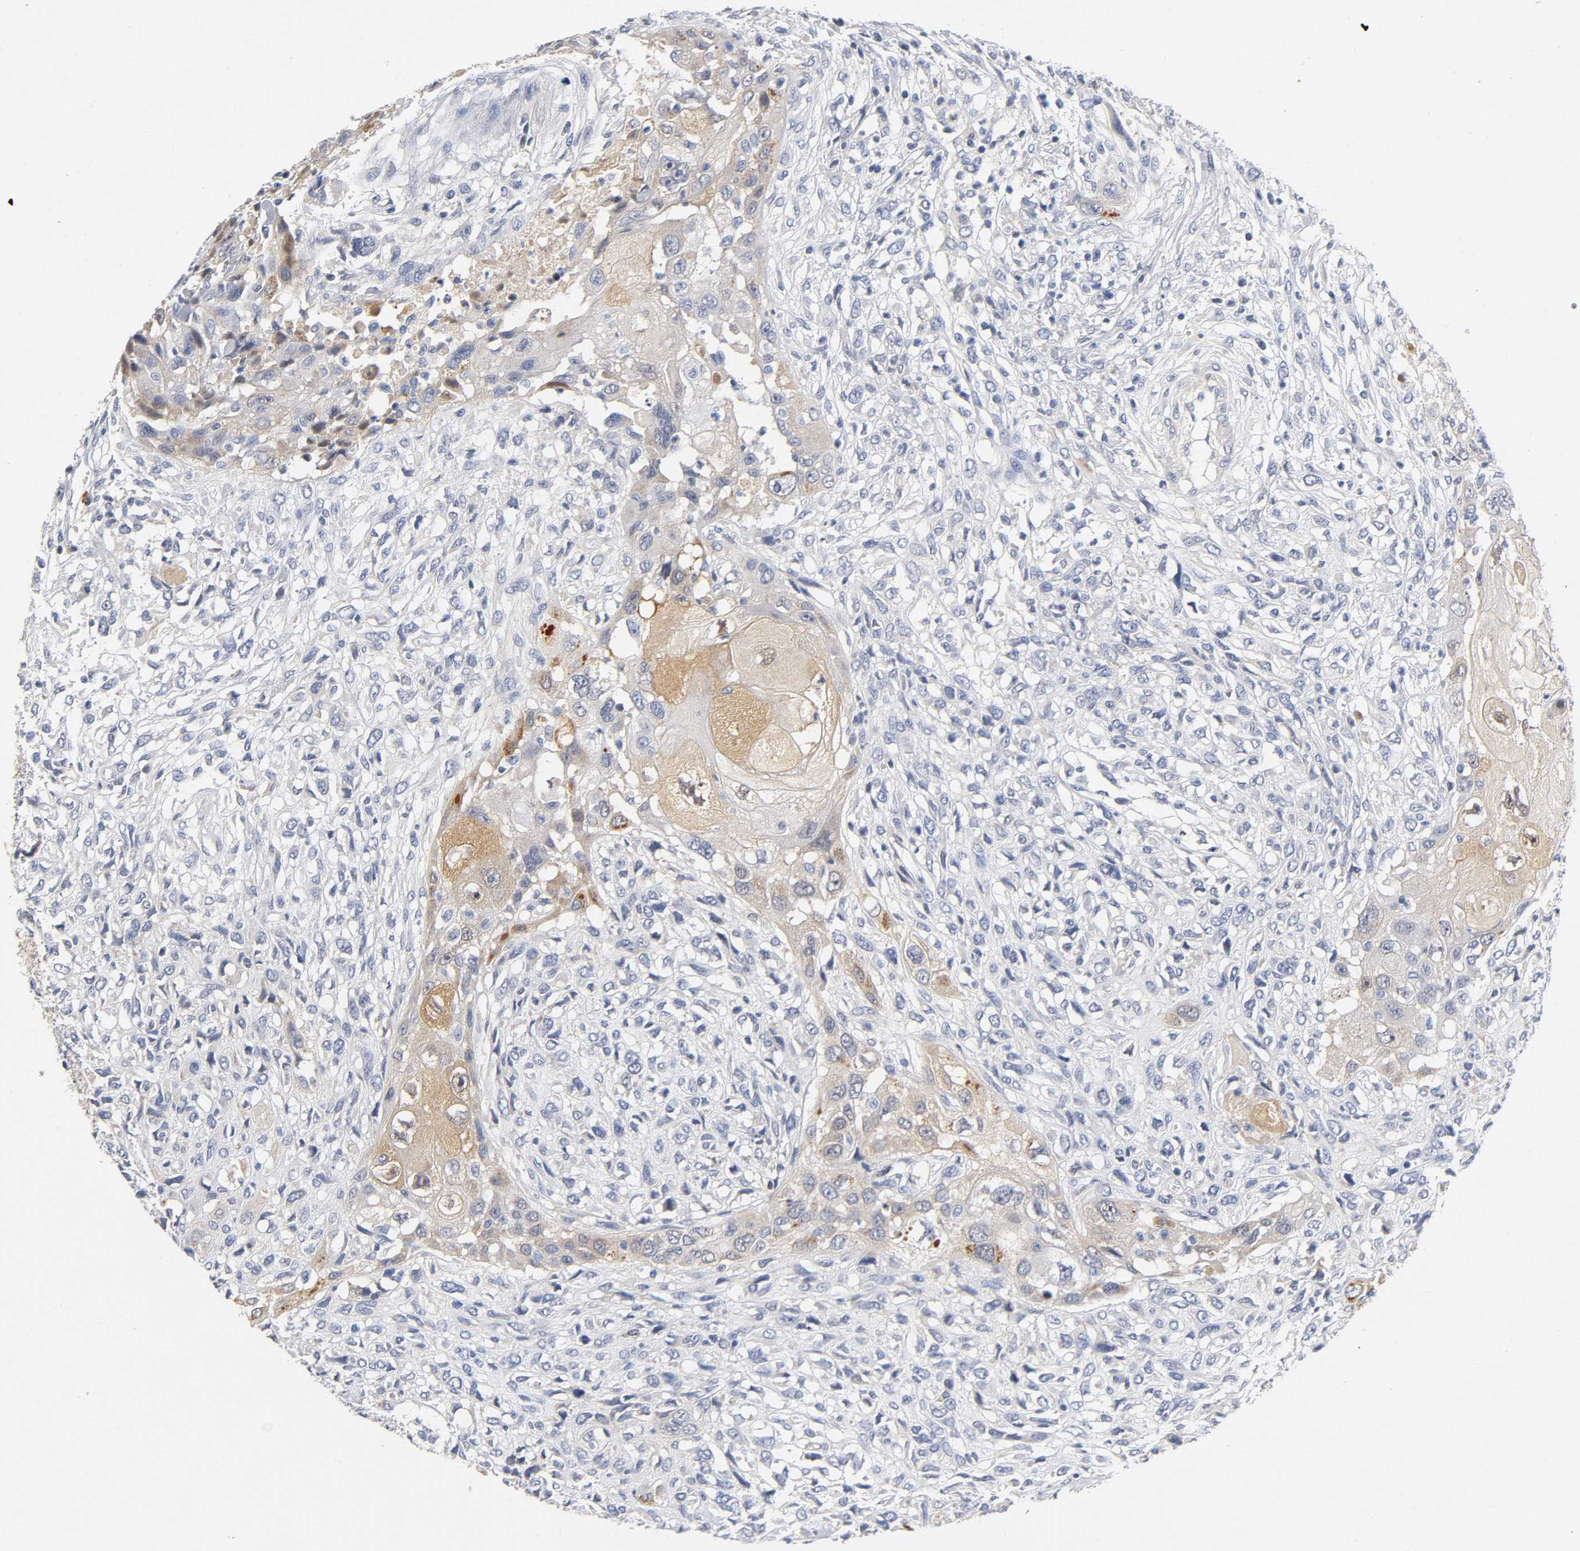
{"staining": {"intensity": "moderate", "quantity": "25%-75%", "location": "cytoplasmic/membranous"}, "tissue": "head and neck cancer", "cell_type": "Tumor cells", "image_type": "cancer", "snomed": [{"axis": "morphology", "description": "Neoplasm, malignant, NOS"}, {"axis": "topography", "description": "Salivary gland"}, {"axis": "topography", "description": "Head-Neck"}], "caption": "An IHC histopathology image of tumor tissue is shown. Protein staining in brown shows moderate cytoplasmic/membranous positivity in head and neck cancer within tumor cells.", "gene": "TNC", "patient": {"sex": "male", "age": 43}}